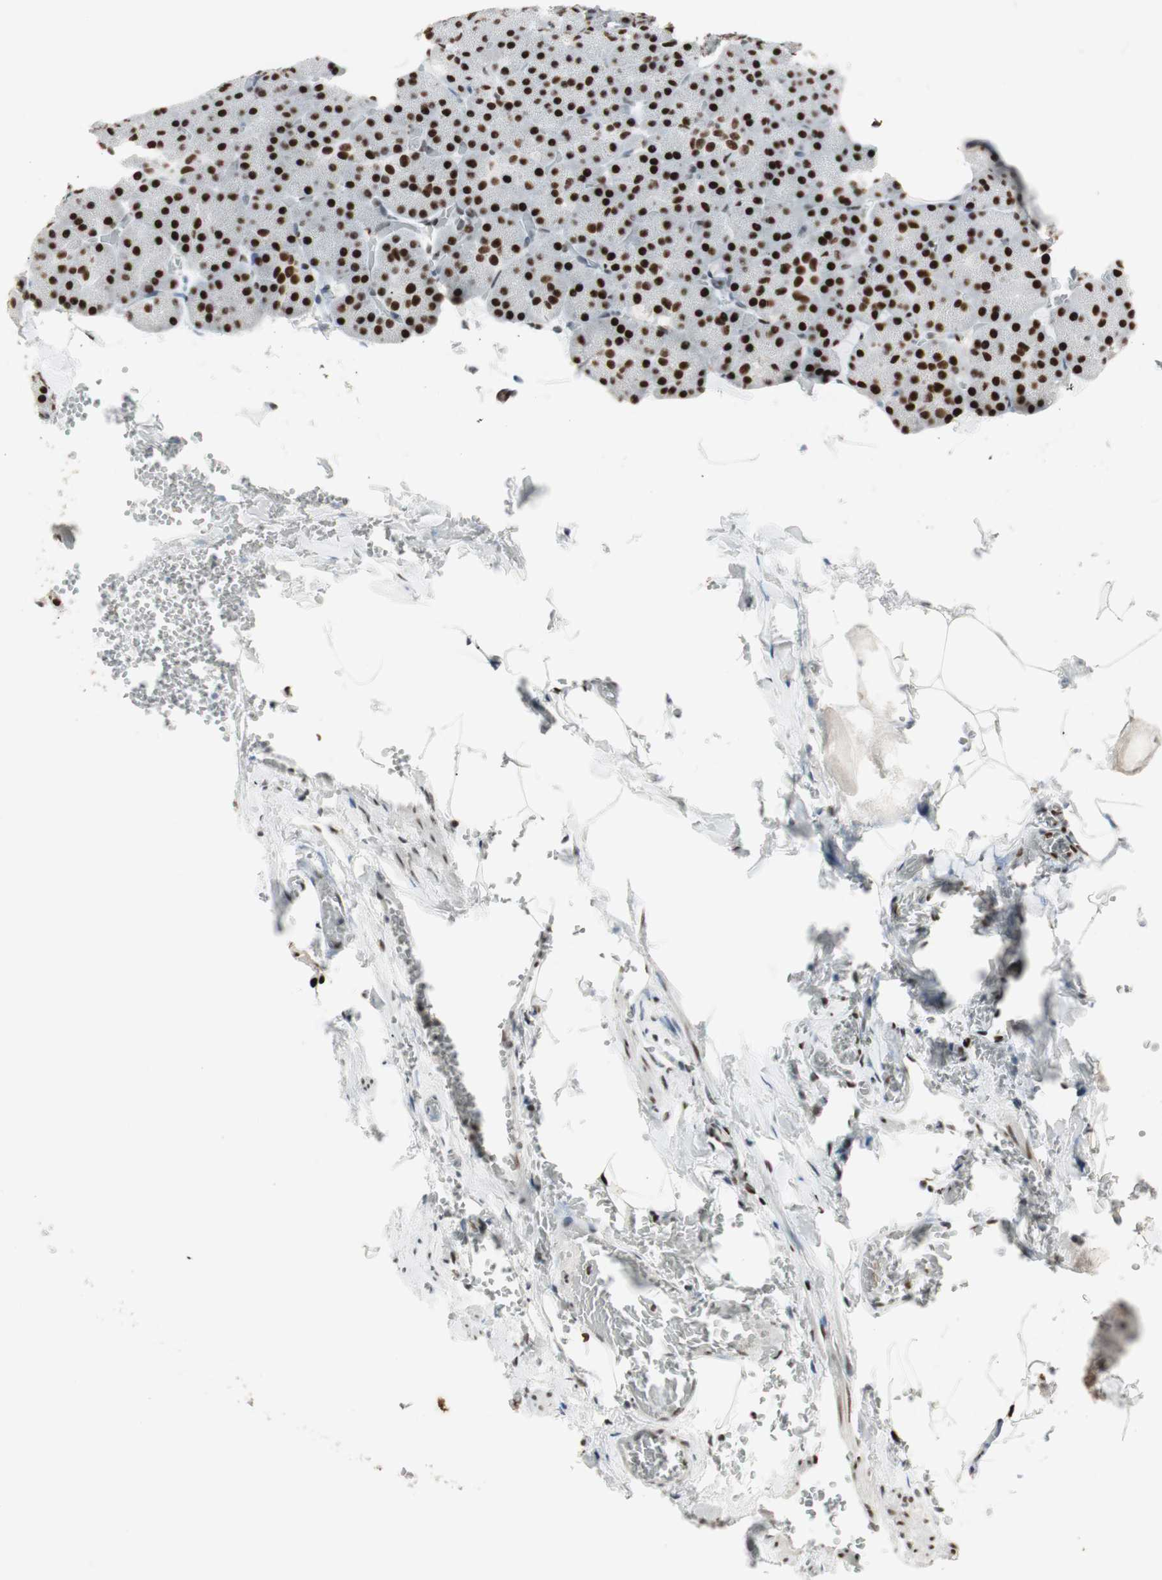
{"staining": {"intensity": "strong", "quantity": ">75%", "location": "nuclear"}, "tissue": "pancreas", "cell_type": "Exocrine glandular cells", "image_type": "normal", "snomed": [{"axis": "morphology", "description": "Normal tissue, NOS"}, {"axis": "topography", "description": "Pancreas"}], "caption": "DAB (3,3'-diaminobenzidine) immunohistochemical staining of benign pancreas reveals strong nuclear protein staining in approximately >75% of exocrine glandular cells.", "gene": "PSME3", "patient": {"sex": "female", "age": 35}}